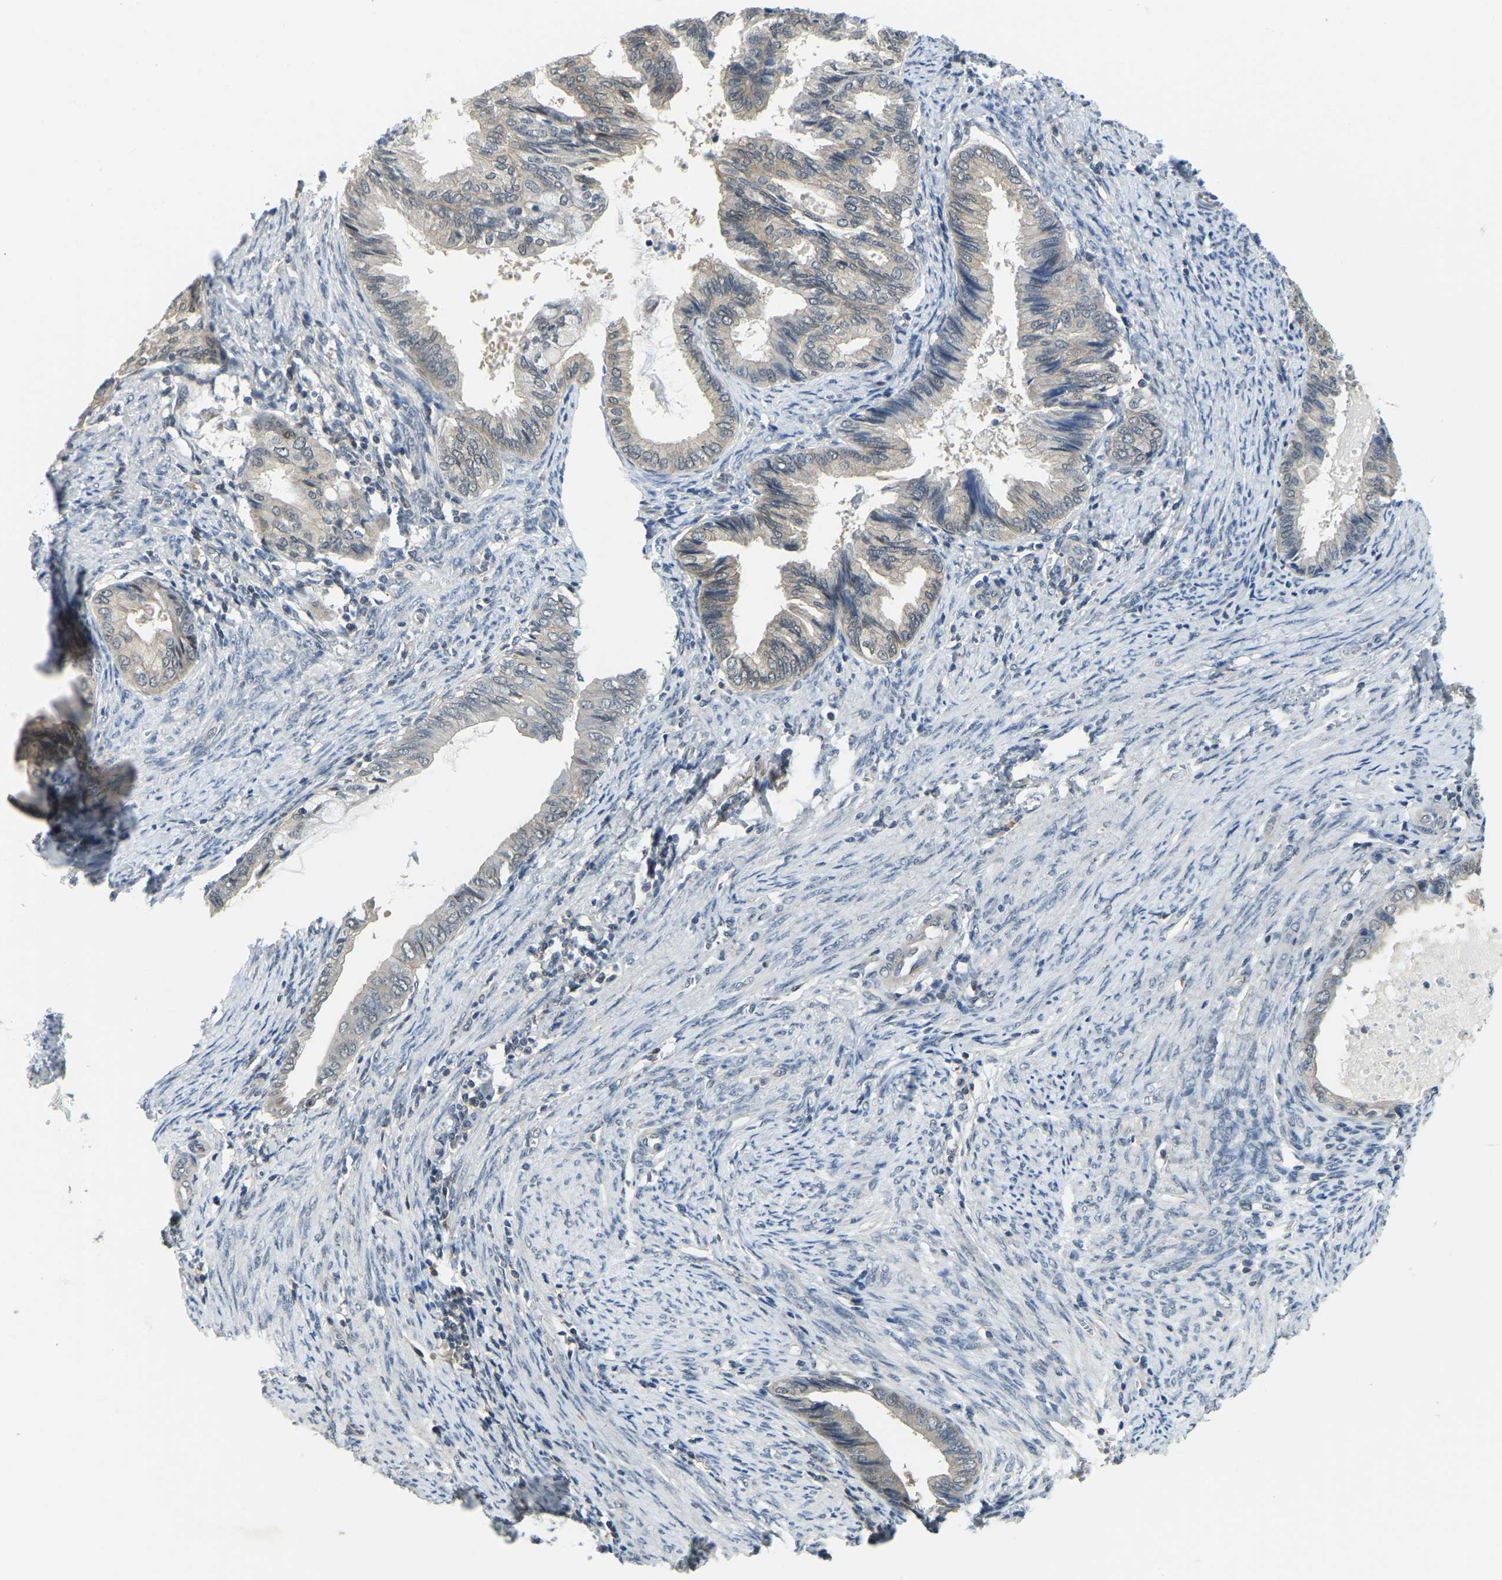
{"staining": {"intensity": "weak", "quantity": "<25%", "location": "cytoplasmic/membranous"}, "tissue": "endometrial cancer", "cell_type": "Tumor cells", "image_type": "cancer", "snomed": [{"axis": "morphology", "description": "Adenocarcinoma, NOS"}, {"axis": "topography", "description": "Endometrium"}], "caption": "High magnification brightfield microscopy of adenocarcinoma (endometrial) stained with DAB (brown) and counterstained with hematoxylin (blue): tumor cells show no significant positivity. Brightfield microscopy of immunohistochemistry (IHC) stained with DAB (brown) and hematoxylin (blue), captured at high magnification.", "gene": "AHNAK", "patient": {"sex": "female", "age": 86}}